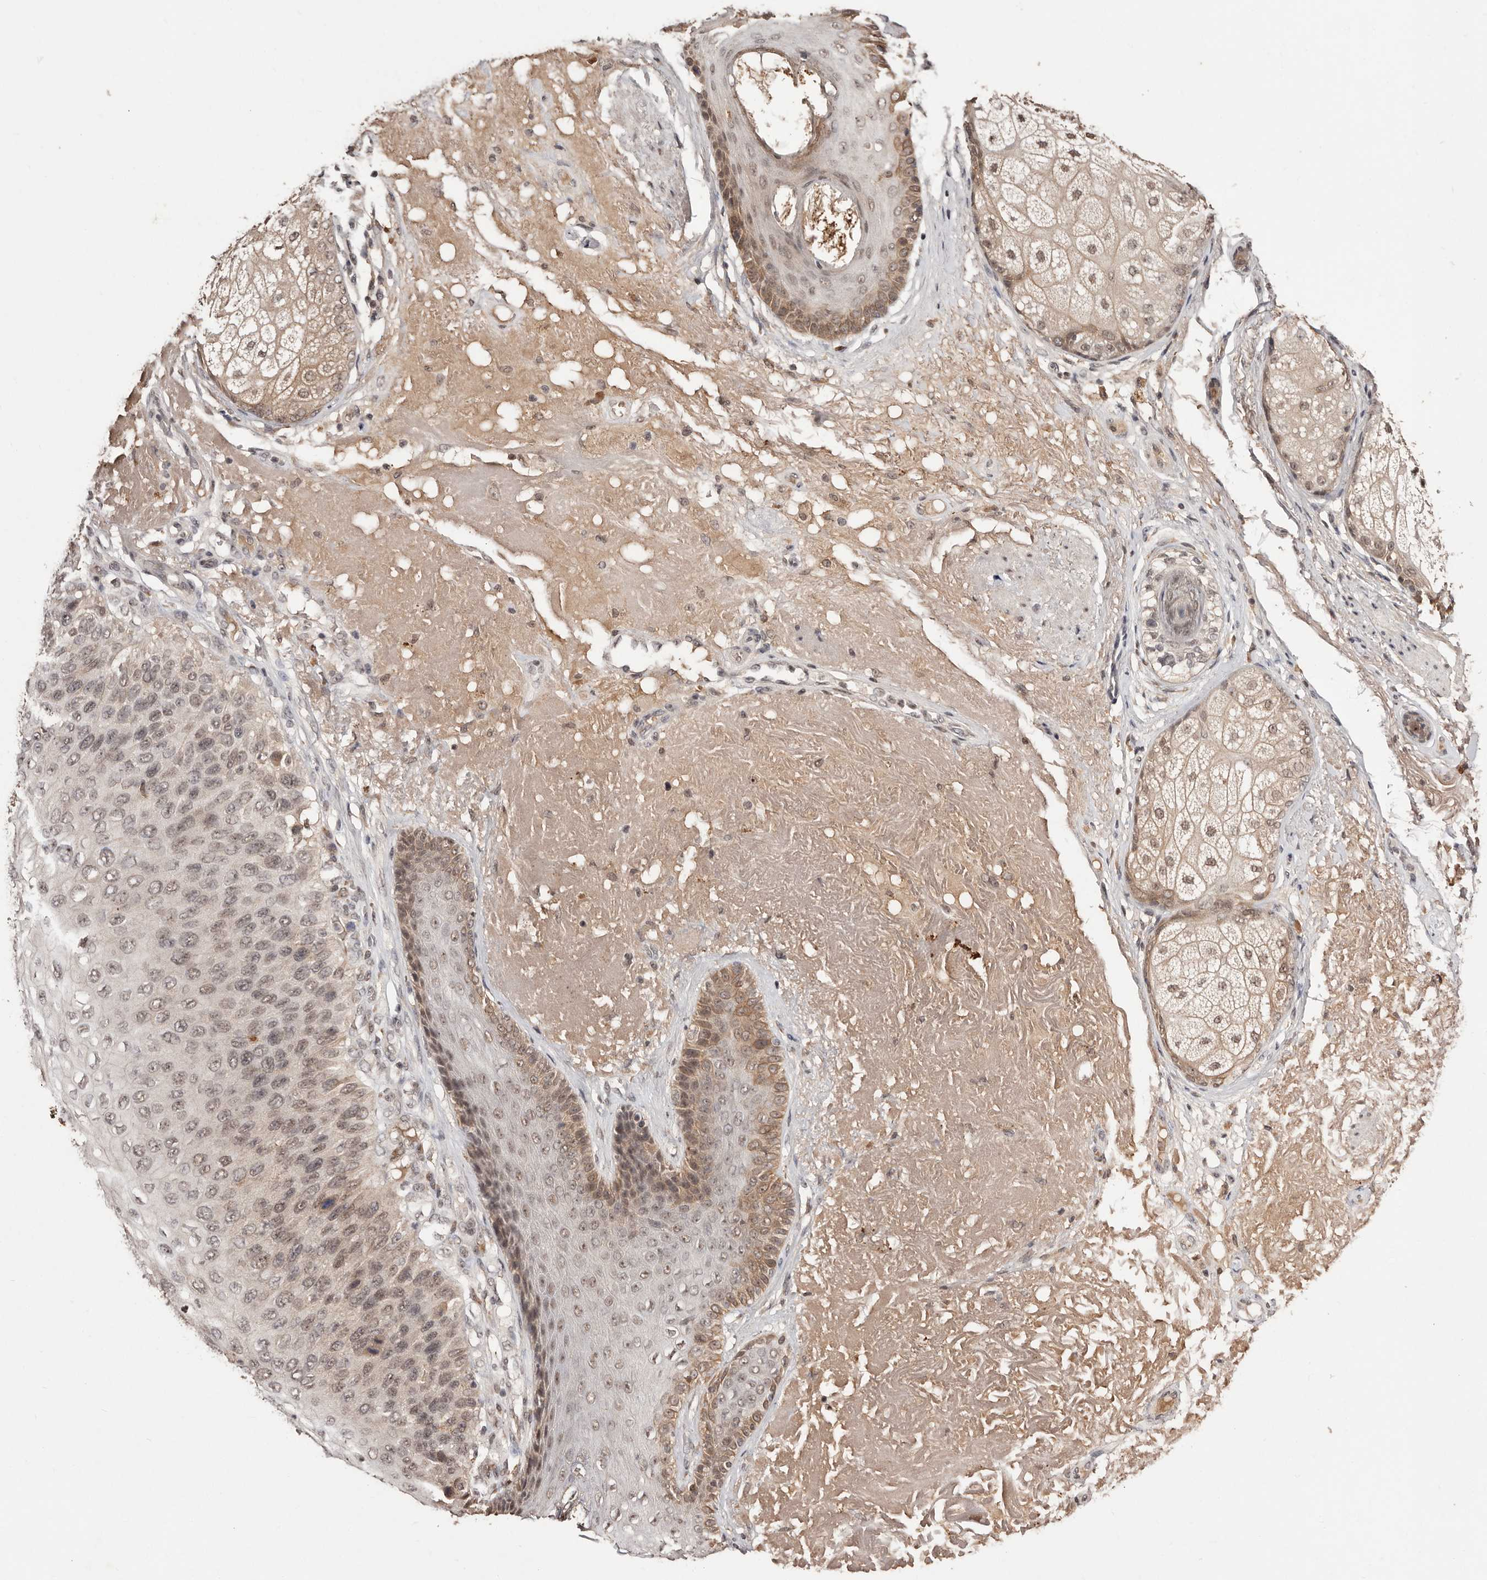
{"staining": {"intensity": "moderate", "quantity": ">75%", "location": "nuclear"}, "tissue": "skin cancer", "cell_type": "Tumor cells", "image_type": "cancer", "snomed": [{"axis": "morphology", "description": "Squamous cell carcinoma, NOS"}, {"axis": "topography", "description": "Skin"}], "caption": "Immunohistochemistry image of neoplastic tissue: human skin cancer (squamous cell carcinoma) stained using immunohistochemistry demonstrates medium levels of moderate protein expression localized specifically in the nuclear of tumor cells, appearing as a nuclear brown color.", "gene": "BICRAL", "patient": {"sex": "female", "age": 88}}